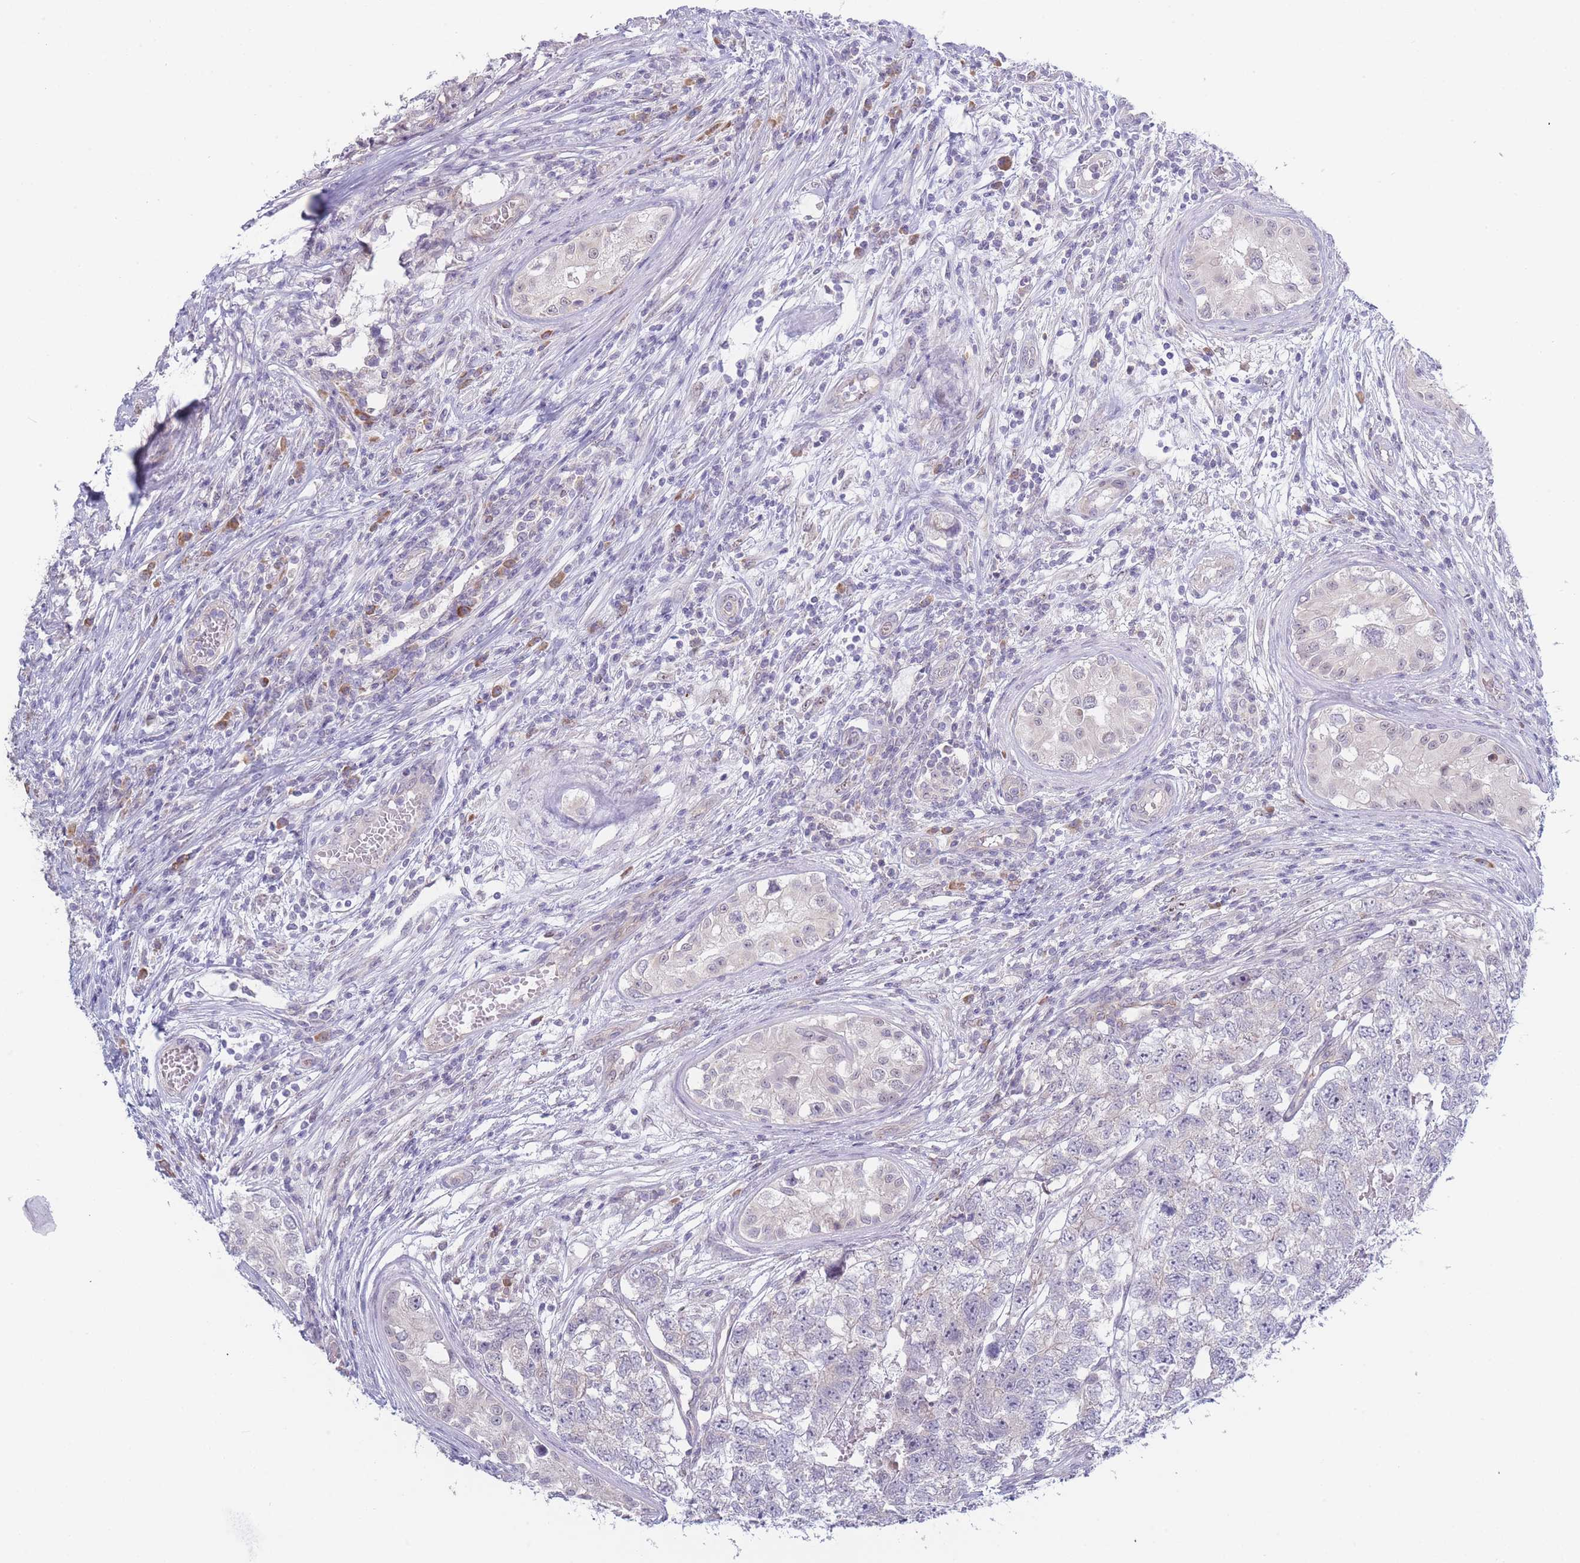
{"staining": {"intensity": "negative", "quantity": "none", "location": "none"}, "tissue": "testis cancer", "cell_type": "Tumor cells", "image_type": "cancer", "snomed": [{"axis": "morphology", "description": "Carcinoma, Embryonal, NOS"}, {"axis": "topography", "description": "Testis"}], "caption": "This is an immunohistochemistry (IHC) image of testis cancer (embryonal carcinoma). There is no expression in tumor cells.", "gene": "FAM227B", "patient": {"sex": "male", "age": 22}}